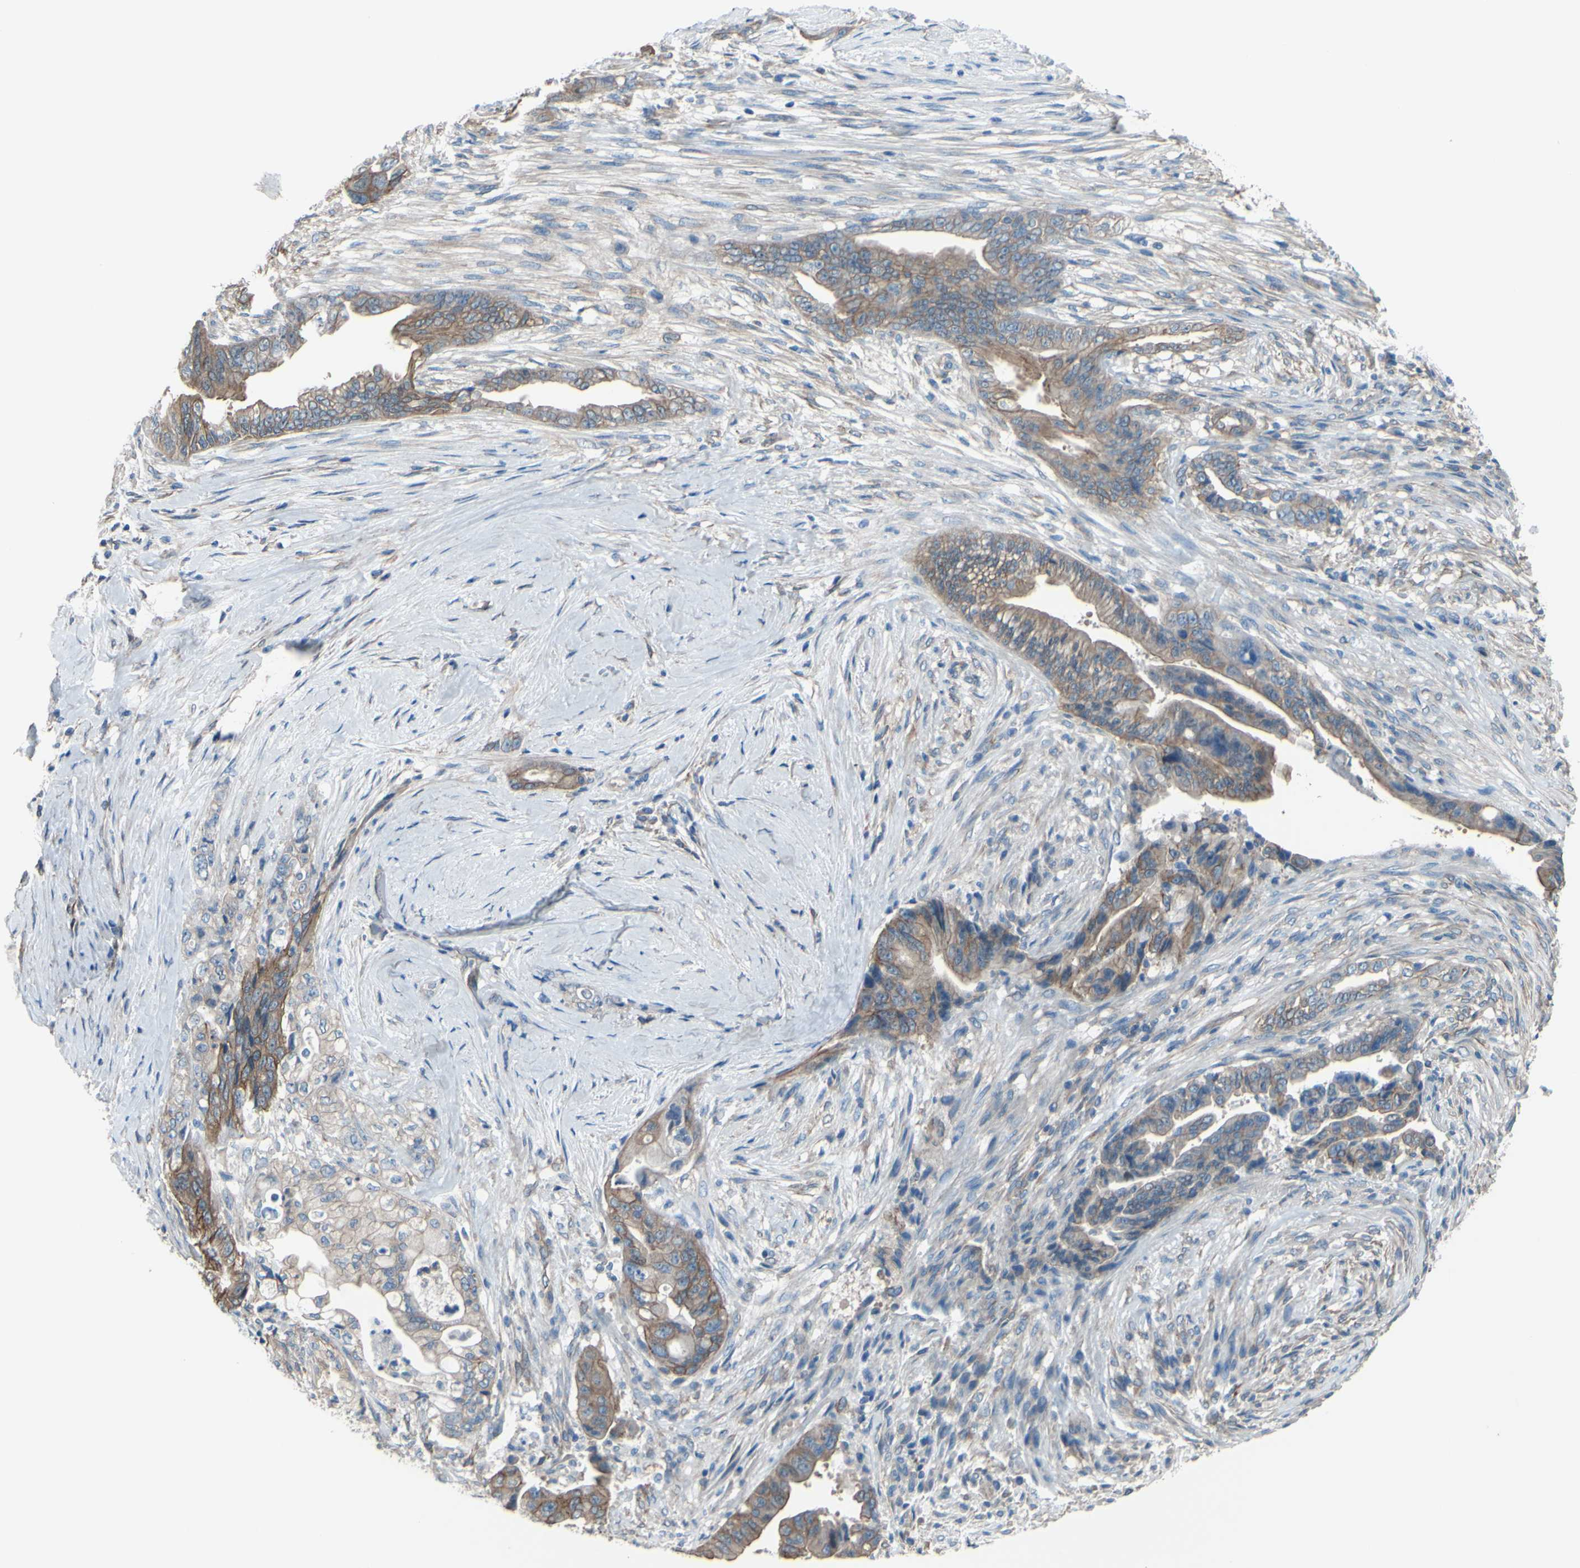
{"staining": {"intensity": "moderate", "quantity": ">75%", "location": "cytoplasmic/membranous"}, "tissue": "pancreatic cancer", "cell_type": "Tumor cells", "image_type": "cancer", "snomed": [{"axis": "morphology", "description": "Adenocarcinoma, NOS"}, {"axis": "topography", "description": "Pancreas"}], "caption": "IHC histopathology image of neoplastic tissue: adenocarcinoma (pancreatic) stained using immunohistochemistry (IHC) shows medium levels of moderate protein expression localized specifically in the cytoplasmic/membranous of tumor cells, appearing as a cytoplasmic/membranous brown color.", "gene": "ADD1", "patient": {"sex": "male", "age": 70}}